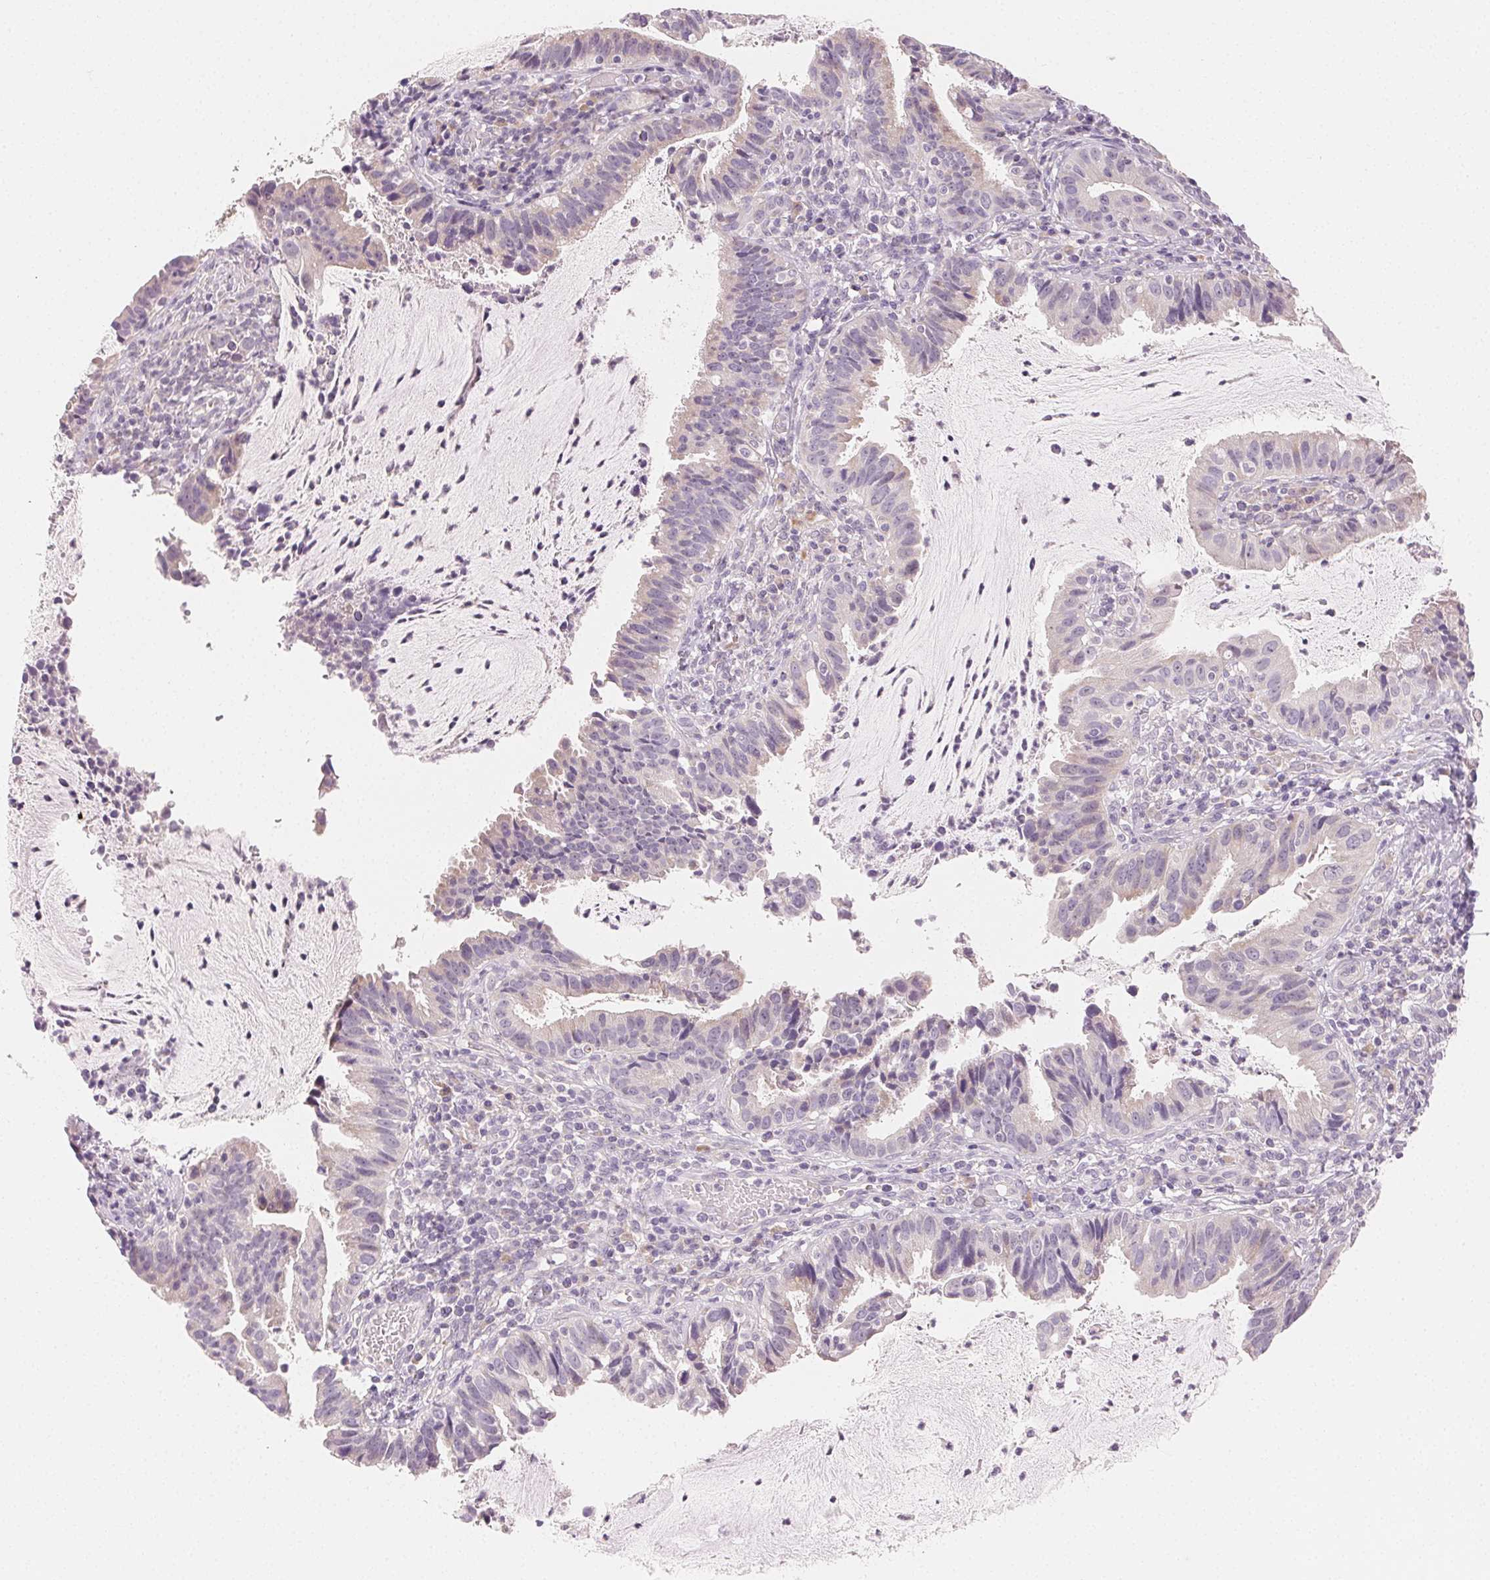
{"staining": {"intensity": "negative", "quantity": "none", "location": "none"}, "tissue": "cervical cancer", "cell_type": "Tumor cells", "image_type": "cancer", "snomed": [{"axis": "morphology", "description": "Adenocarcinoma, NOS"}, {"axis": "topography", "description": "Cervix"}], "caption": "Immunohistochemistry image of neoplastic tissue: cervical cancer (adenocarcinoma) stained with DAB exhibits no significant protein staining in tumor cells.", "gene": "MYBL1", "patient": {"sex": "female", "age": 34}}